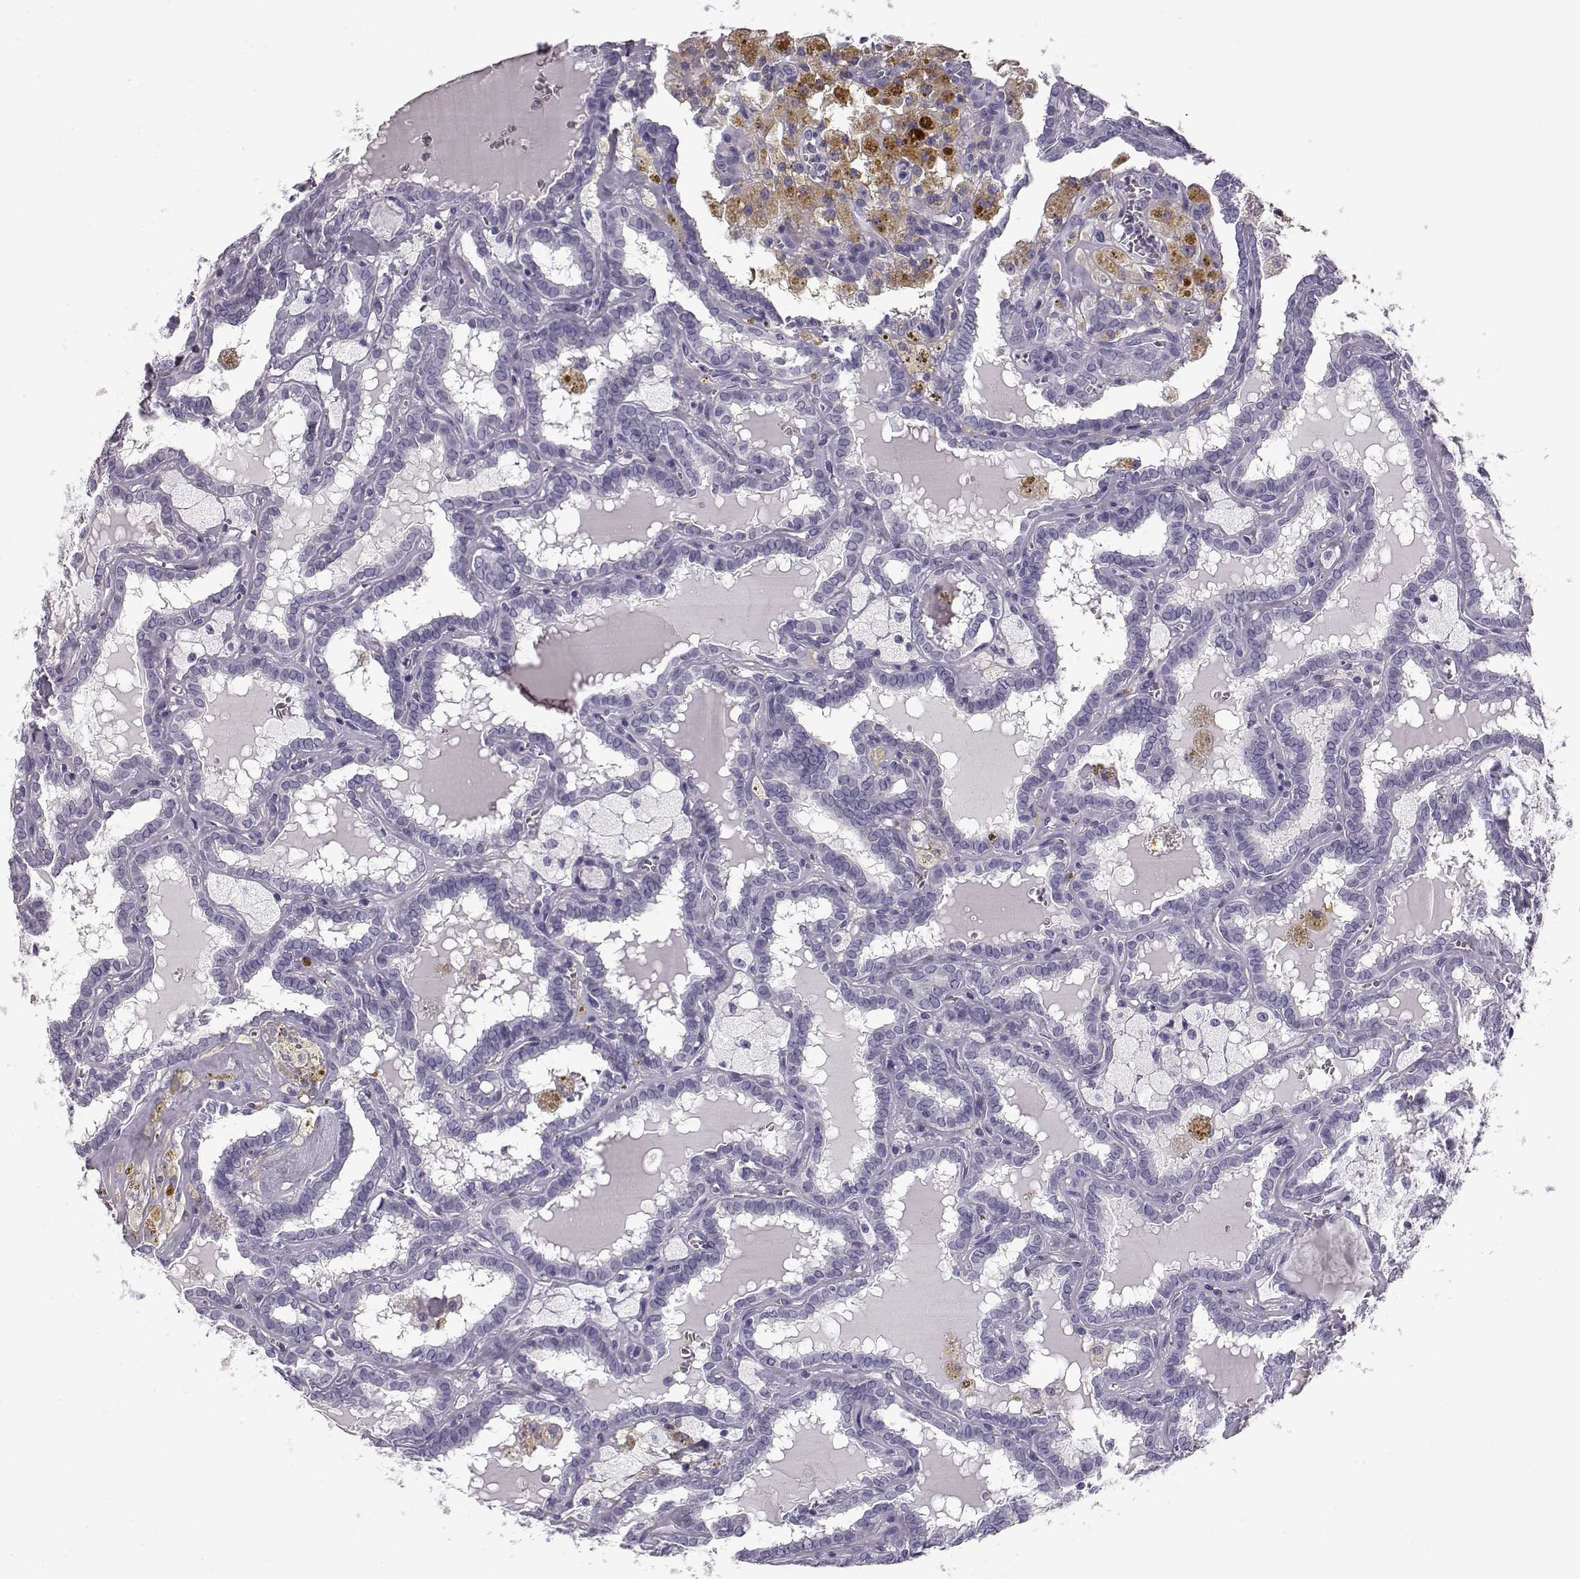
{"staining": {"intensity": "negative", "quantity": "none", "location": "none"}, "tissue": "thyroid cancer", "cell_type": "Tumor cells", "image_type": "cancer", "snomed": [{"axis": "morphology", "description": "Papillary adenocarcinoma, NOS"}, {"axis": "topography", "description": "Thyroid gland"}], "caption": "IHC micrograph of human thyroid cancer (papillary adenocarcinoma) stained for a protein (brown), which reveals no positivity in tumor cells.", "gene": "BFSP2", "patient": {"sex": "female", "age": 39}}